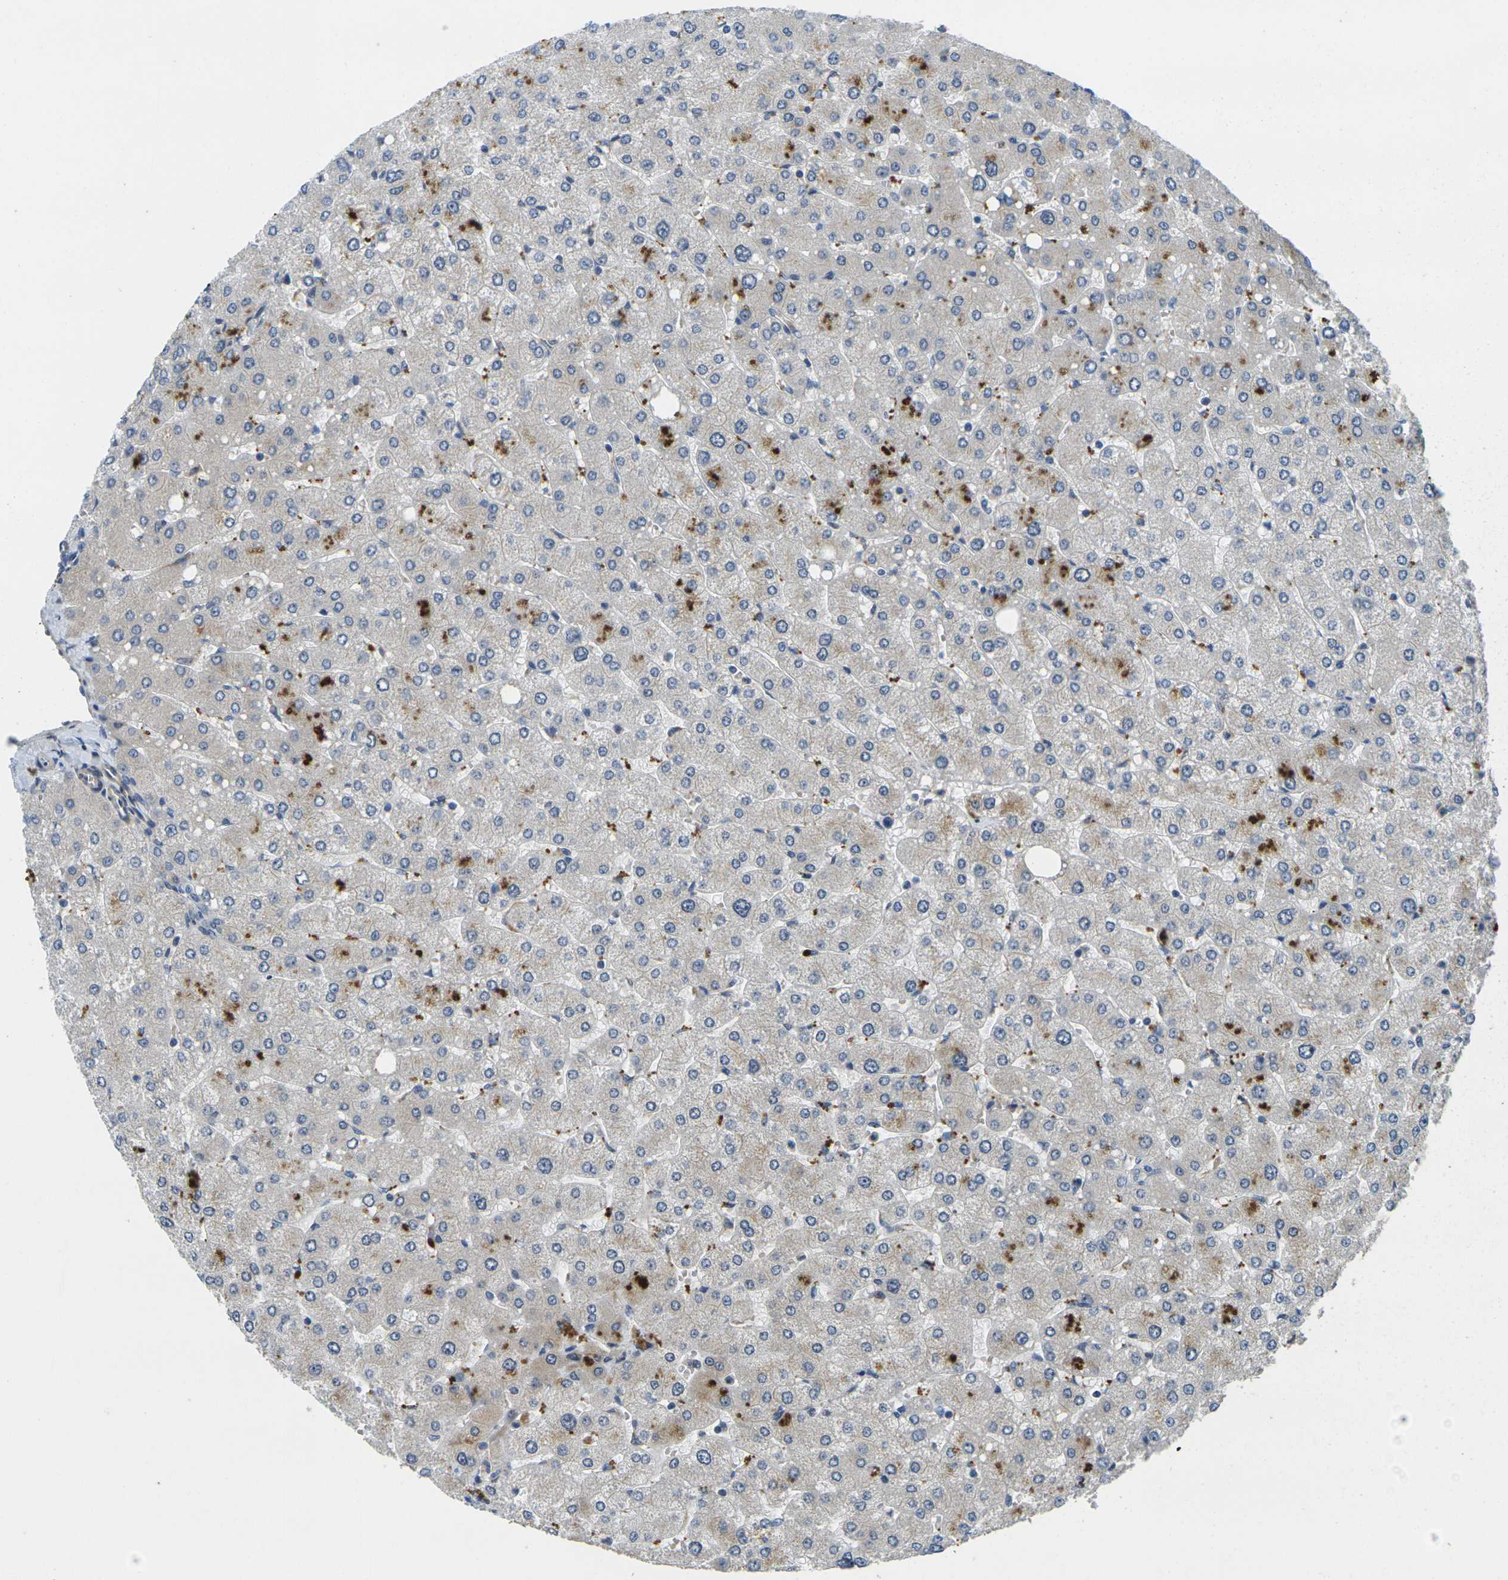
{"staining": {"intensity": "negative", "quantity": "none", "location": "none"}, "tissue": "liver", "cell_type": "Cholangiocytes", "image_type": "normal", "snomed": [{"axis": "morphology", "description": "Normal tissue, NOS"}, {"axis": "topography", "description": "Liver"}], "caption": "IHC photomicrograph of normal human liver stained for a protein (brown), which displays no positivity in cholangiocytes.", "gene": "MINAR2", "patient": {"sex": "male", "age": 55}}